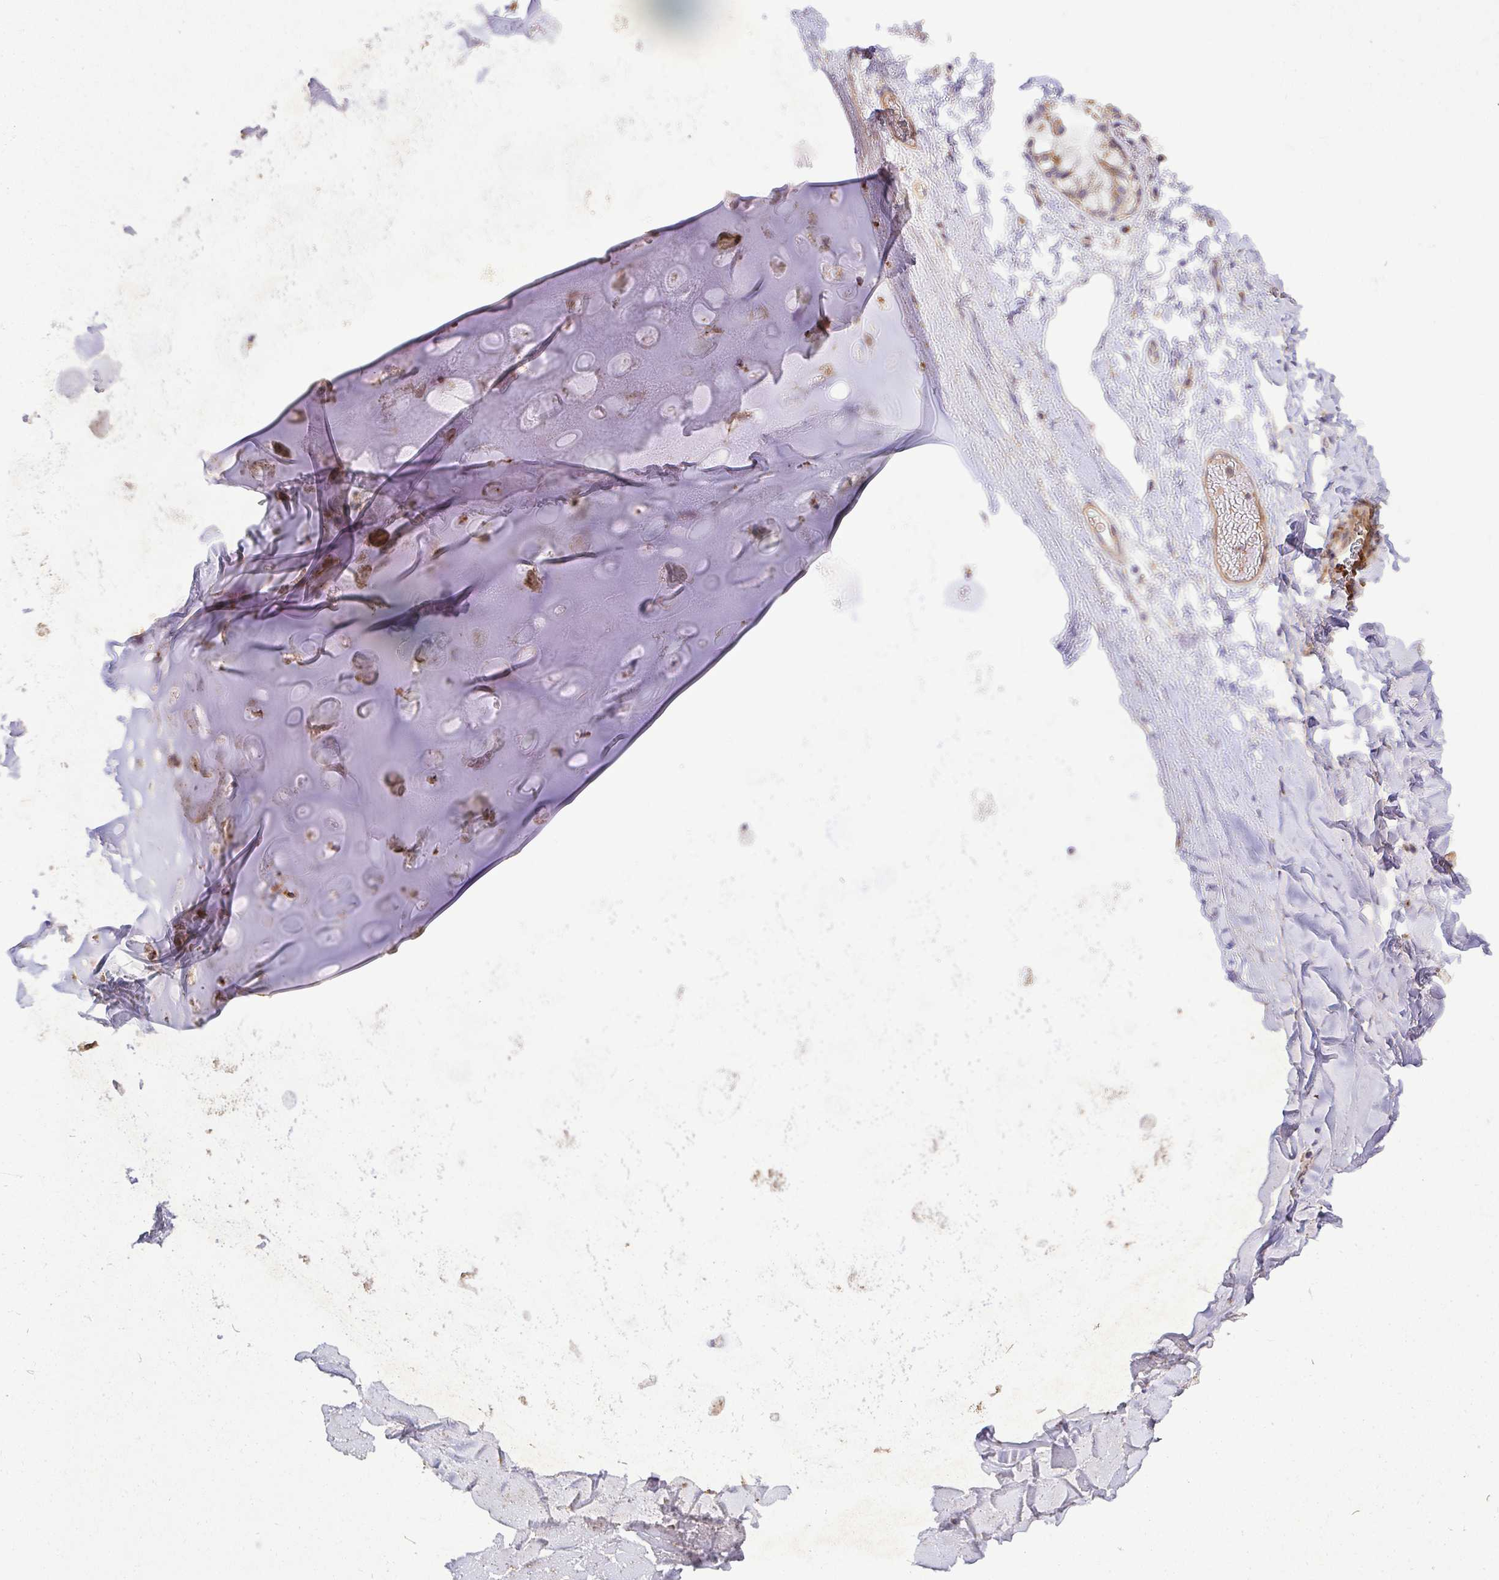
{"staining": {"intensity": "moderate", "quantity": ">75%", "location": "cytoplasmic/membranous"}, "tissue": "soft tissue", "cell_type": "Chondrocytes", "image_type": "normal", "snomed": [{"axis": "morphology", "description": "Normal tissue, NOS"}, {"axis": "topography", "description": "Cartilage tissue"}, {"axis": "topography", "description": "Bronchus"}, {"axis": "topography", "description": "Peripheral nerve tissue"}], "caption": "High-power microscopy captured an immunohistochemistry micrograph of normal soft tissue, revealing moderate cytoplasmic/membranous positivity in about >75% of chondrocytes.", "gene": "TM9SF4", "patient": {"sex": "male", "age": 67}}